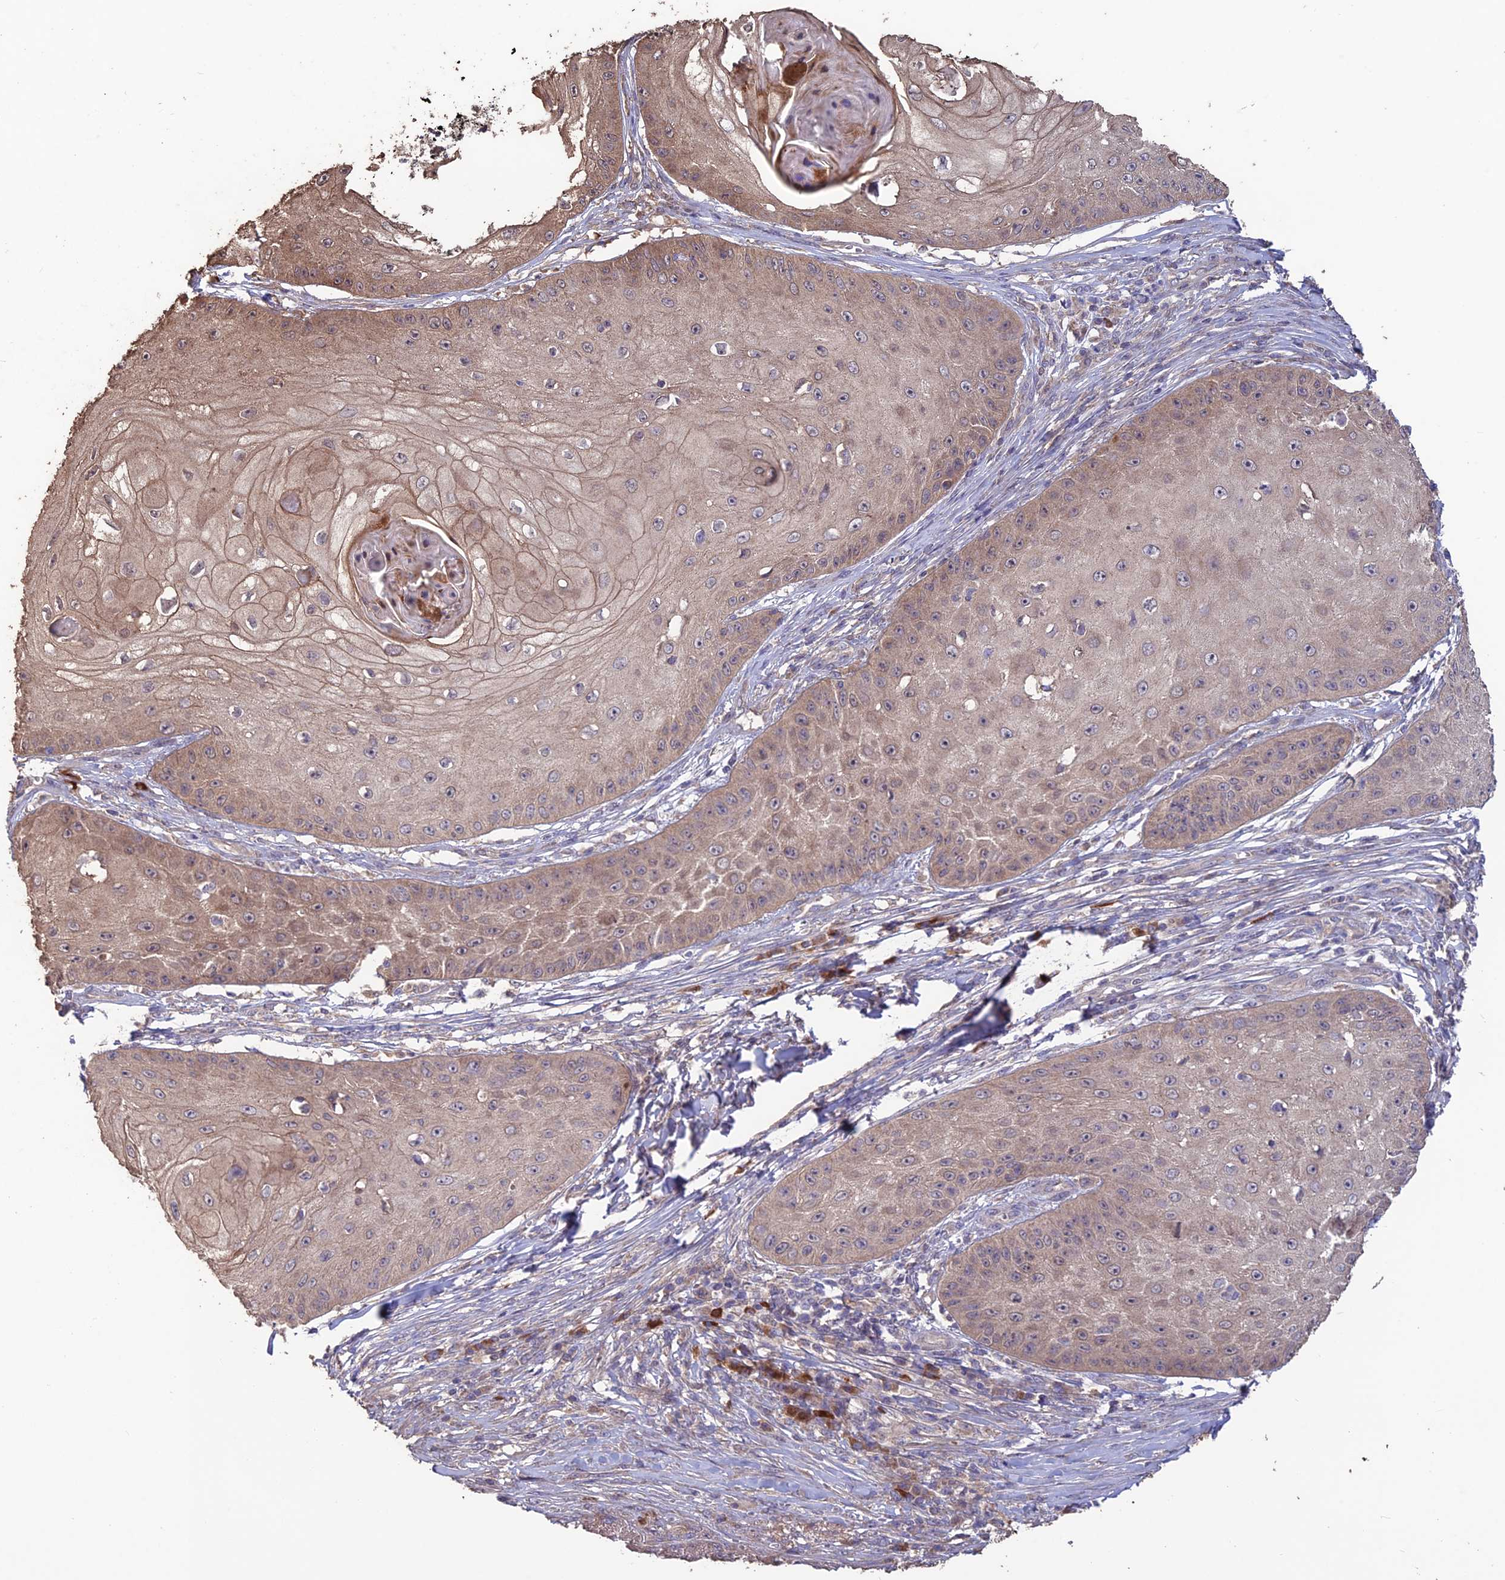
{"staining": {"intensity": "moderate", "quantity": "25%-75%", "location": "cytoplasmic/membranous"}, "tissue": "skin cancer", "cell_type": "Tumor cells", "image_type": "cancer", "snomed": [{"axis": "morphology", "description": "Squamous cell carcinoma, NOS"}, {"axis": "topography", "description": "Skin"}], "caption": "Immunohistochemistry (IHC) (DAB) staining of skin cancer (squamous cell carcinoma) shows moderate cytoplasmic/membranous protein expression in approximately 25%-75% of tumor cells.", "gene": "SHISA5", "patient": {"sex": "male", "age": 70}}